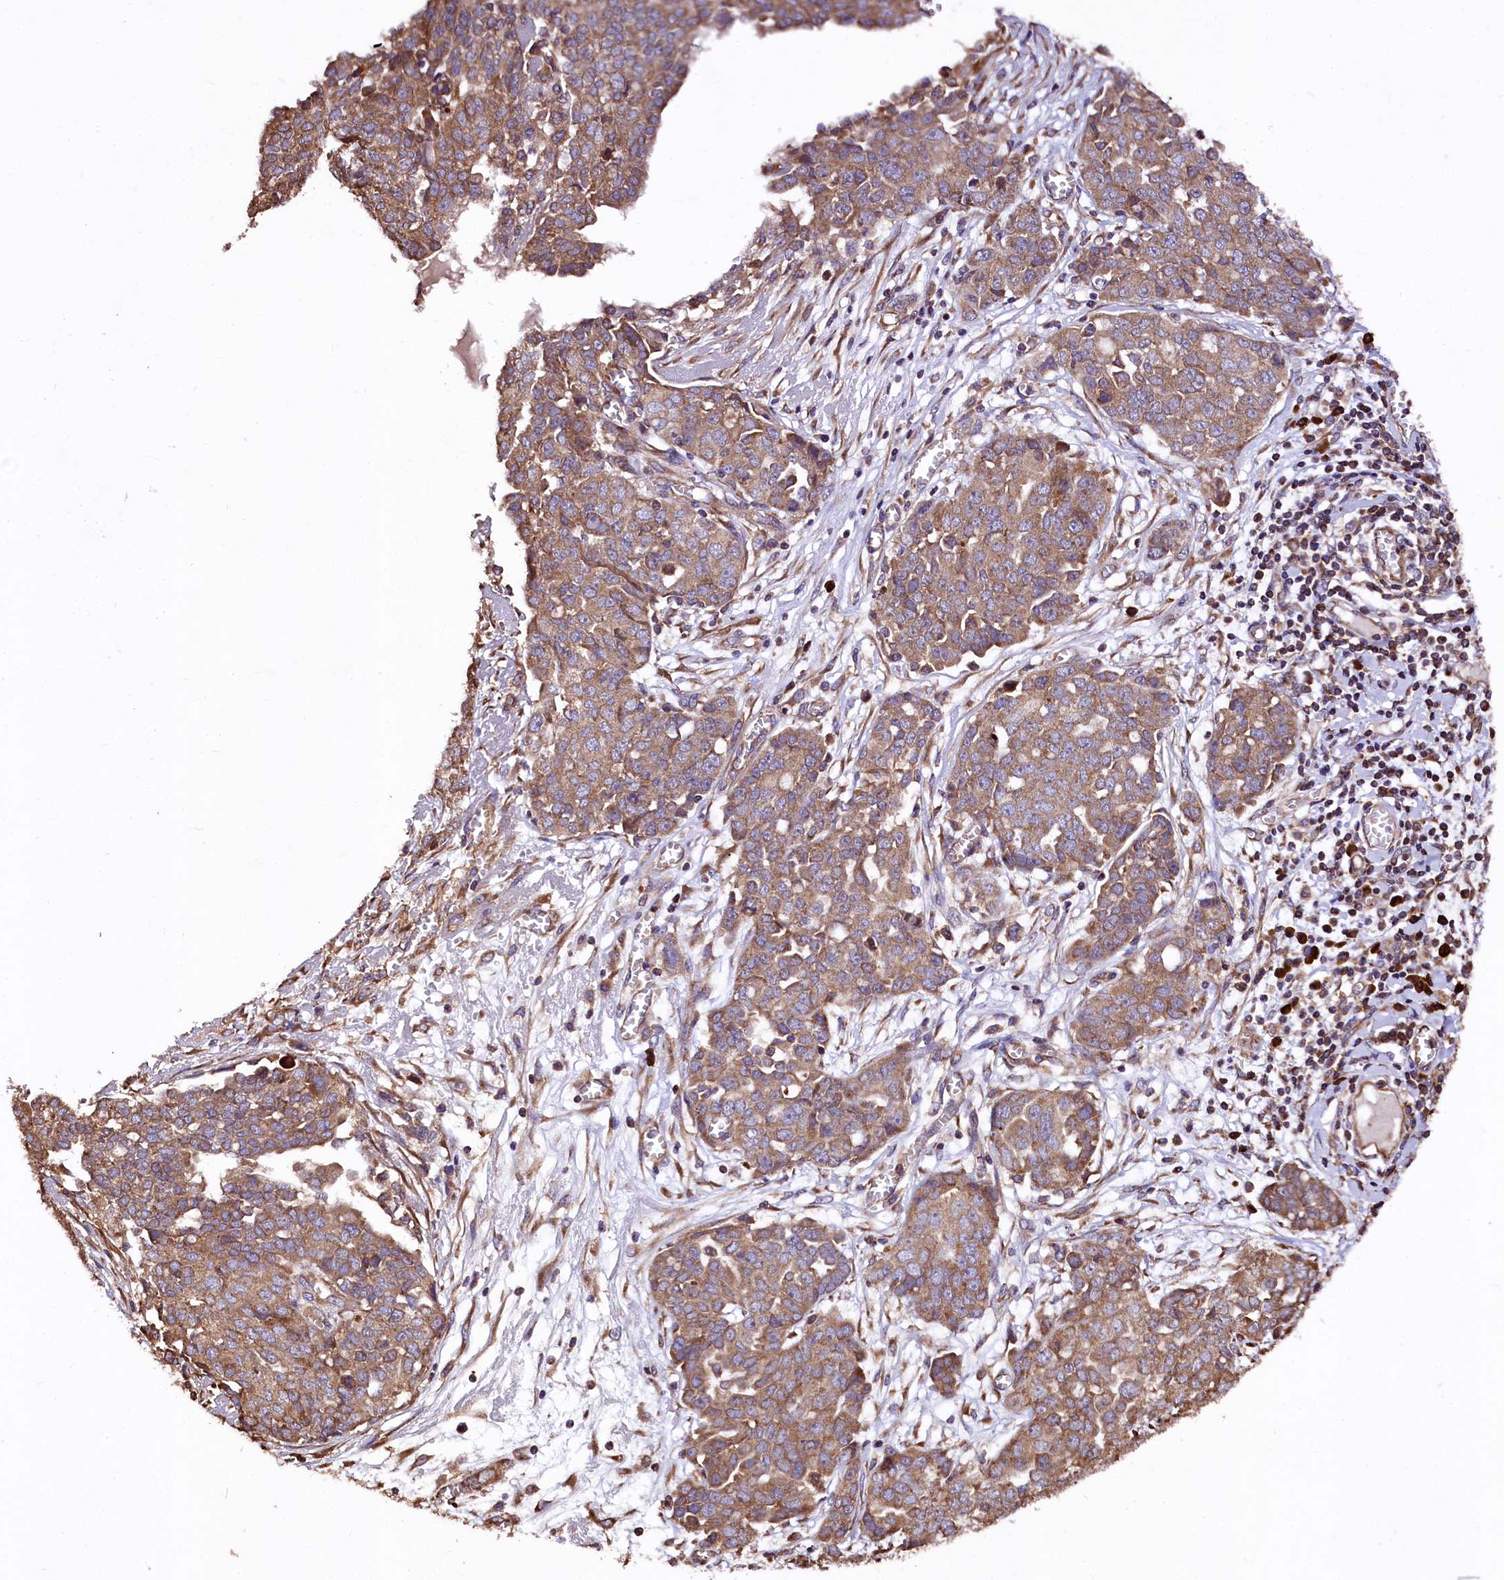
{"staining": {"intensity": "moderate", "quantity": ">75%", "location": "cytoplasmic/membranous"}, "tissue": "ovarian cancer", "cell_type": "Tumor cells", "image_type": "cancer", "snomed": [{"axis": "morphology", "description": "Cystadenocarcinoma, serous, NOS"}, {"axis": "topography", "description": "Soft tissue"}, {"axis": "topography", "description": "Ovary"}], "caption": "Serous cystadenocarcinoma (ovarian) stained for a protein (brown) displays moderate cytoplasmic/membranous positive positivity in approximately >75% of tumor cells.", "gene": "LRSAM1", "patient": {"sex": "female", "age": 57}}